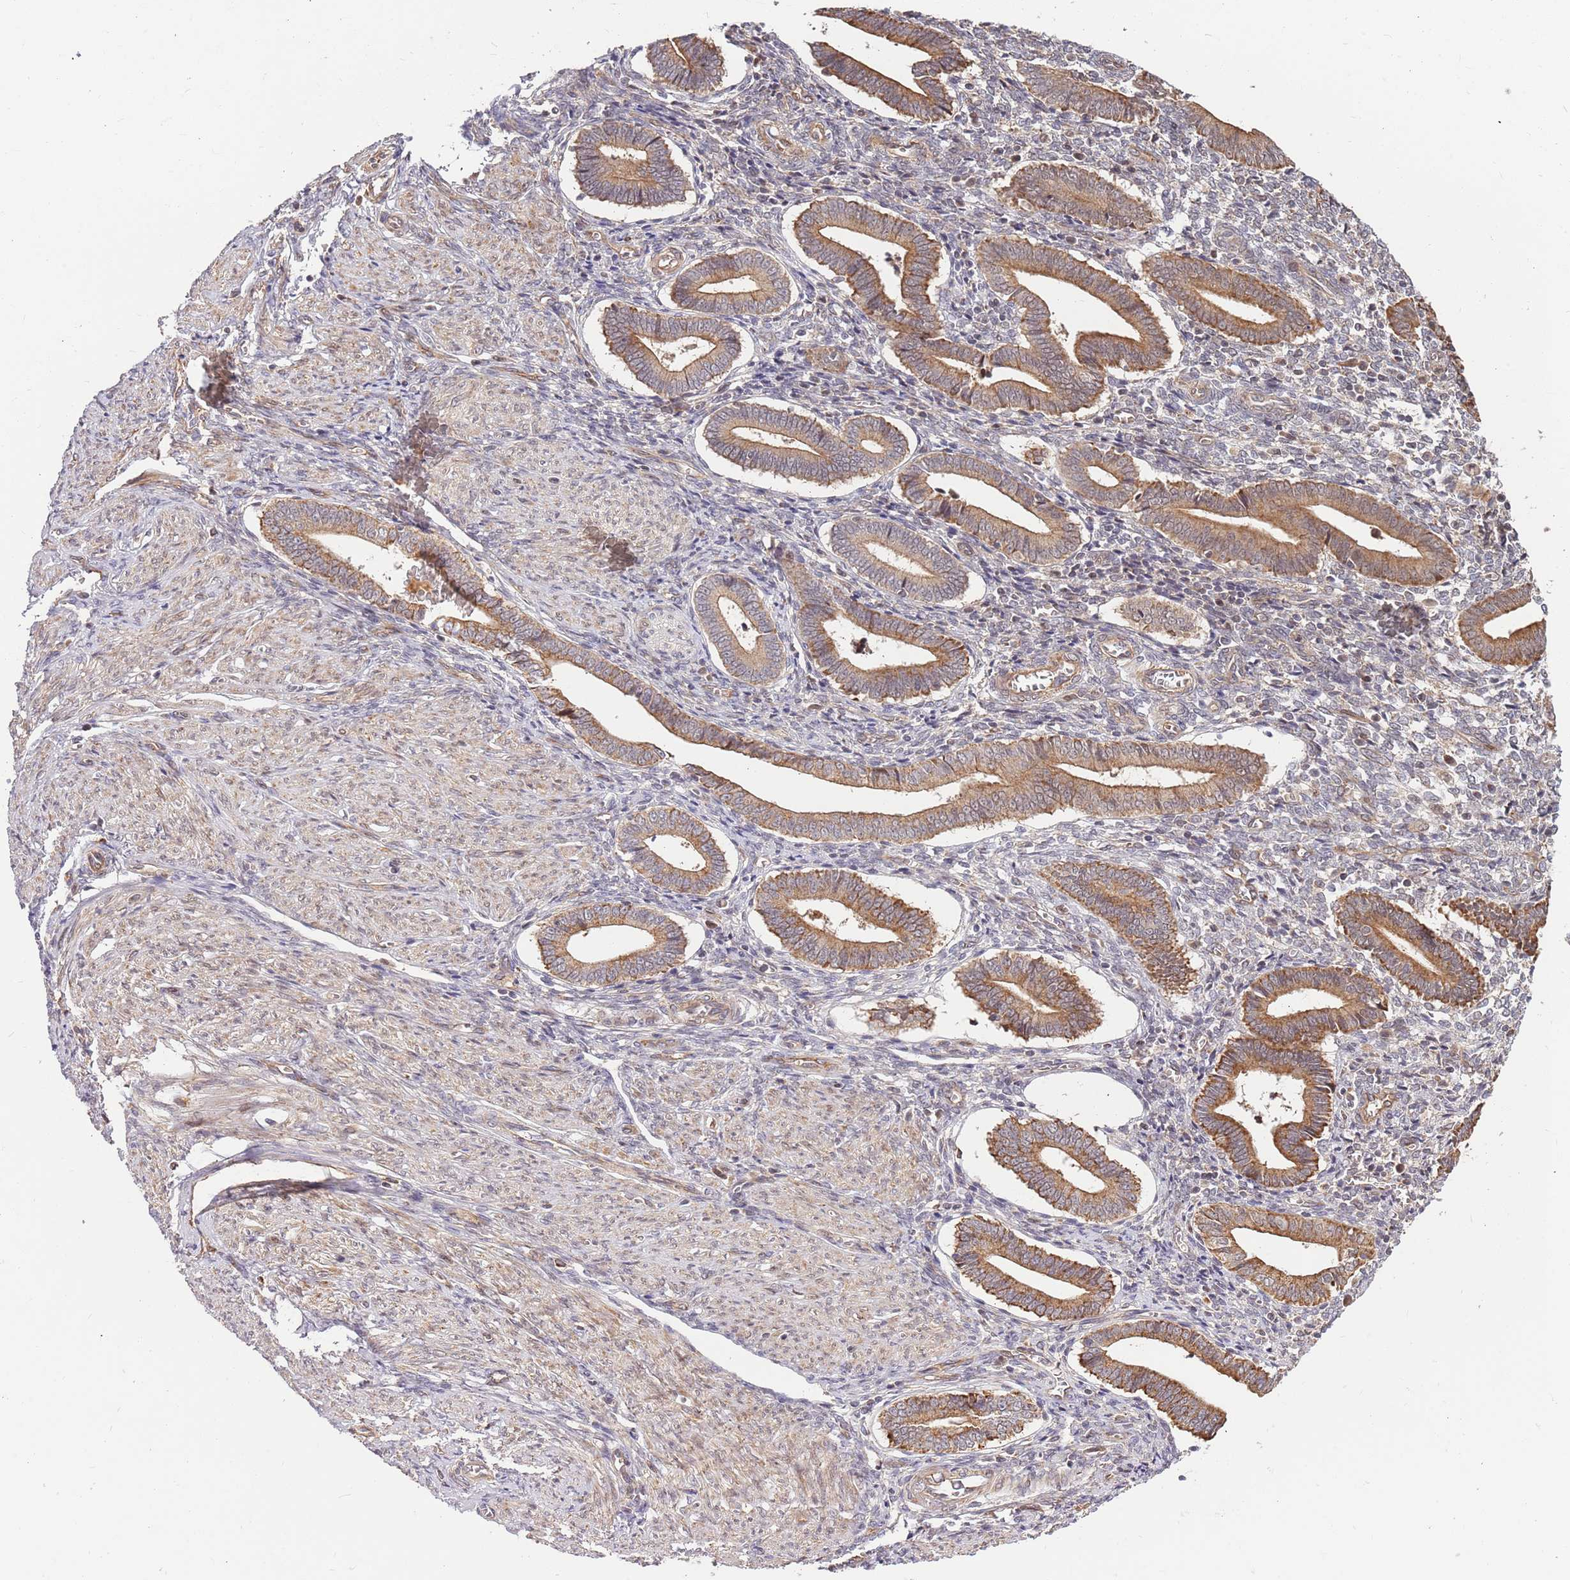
{"staining": {"intensity": "weak", "quantity": "25%-75%", "location": "cytoplasmic/membranous"}, "tissue": "endometrium", "cell_type": "Cells in endometrial stroma", "image_type": "normal", "snomed": [{"axis": "morphology", "description": "Normal tissue, NOS"}, {"axis": "topography", "description": "Other"}, {"axis": "topography", "description": "Endometrium"}], "caption": "IHC image of unremarkable endometrium stained for a protein (brown), which demonstrates low levels of weak cytoplasmic/membranous positivity in about 25%-75% of cells in endometrial stroma.", "gene": "HAUS3", "patient": {"sex": "female", "age": 44}}